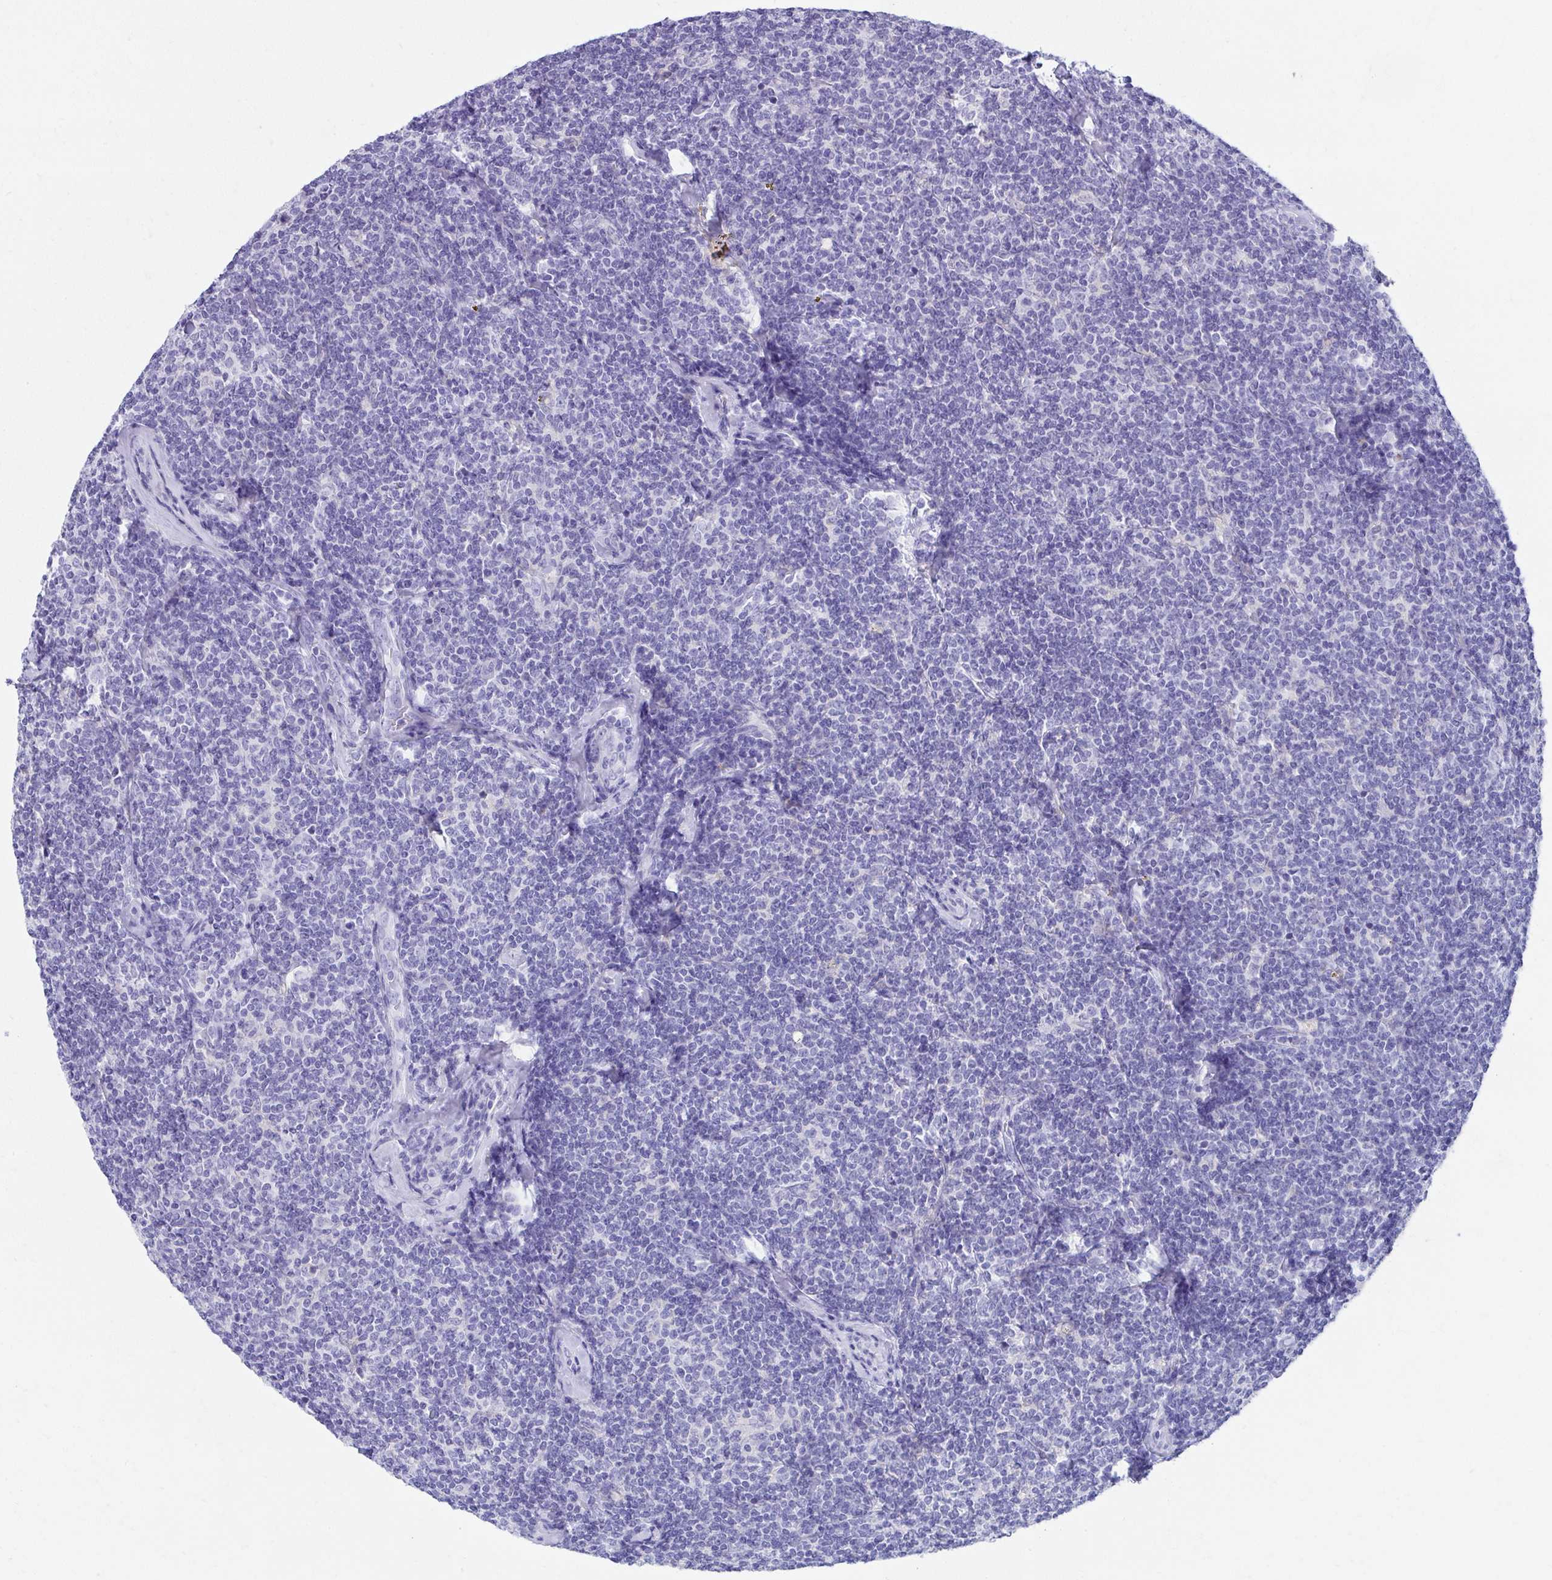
{"staining": {"intensity": "negative", "quantity": "none", "location": "none"}, "tissue": "lymphoma", "cell_type": "Tumor cells", "image_type": "cancer", "snomed": [{"axis": "morphology", "description": "Malignant lymphoma, non-Hodgkin's type, Low grade"}, {"axis": "topography", "description": "Lymph node"}], "caption": "Tumor cells show no significant protein staining in low-grade malignant lymphoma, non-Hodgkin's type. The staining is performed using DAB (3,3'-diaminobenzidine) brown chromogen with nuclei counter-stained in using hematoxylin.", "gene": "SEC14L3", "patient": {"sex": "female", "age": 56}}